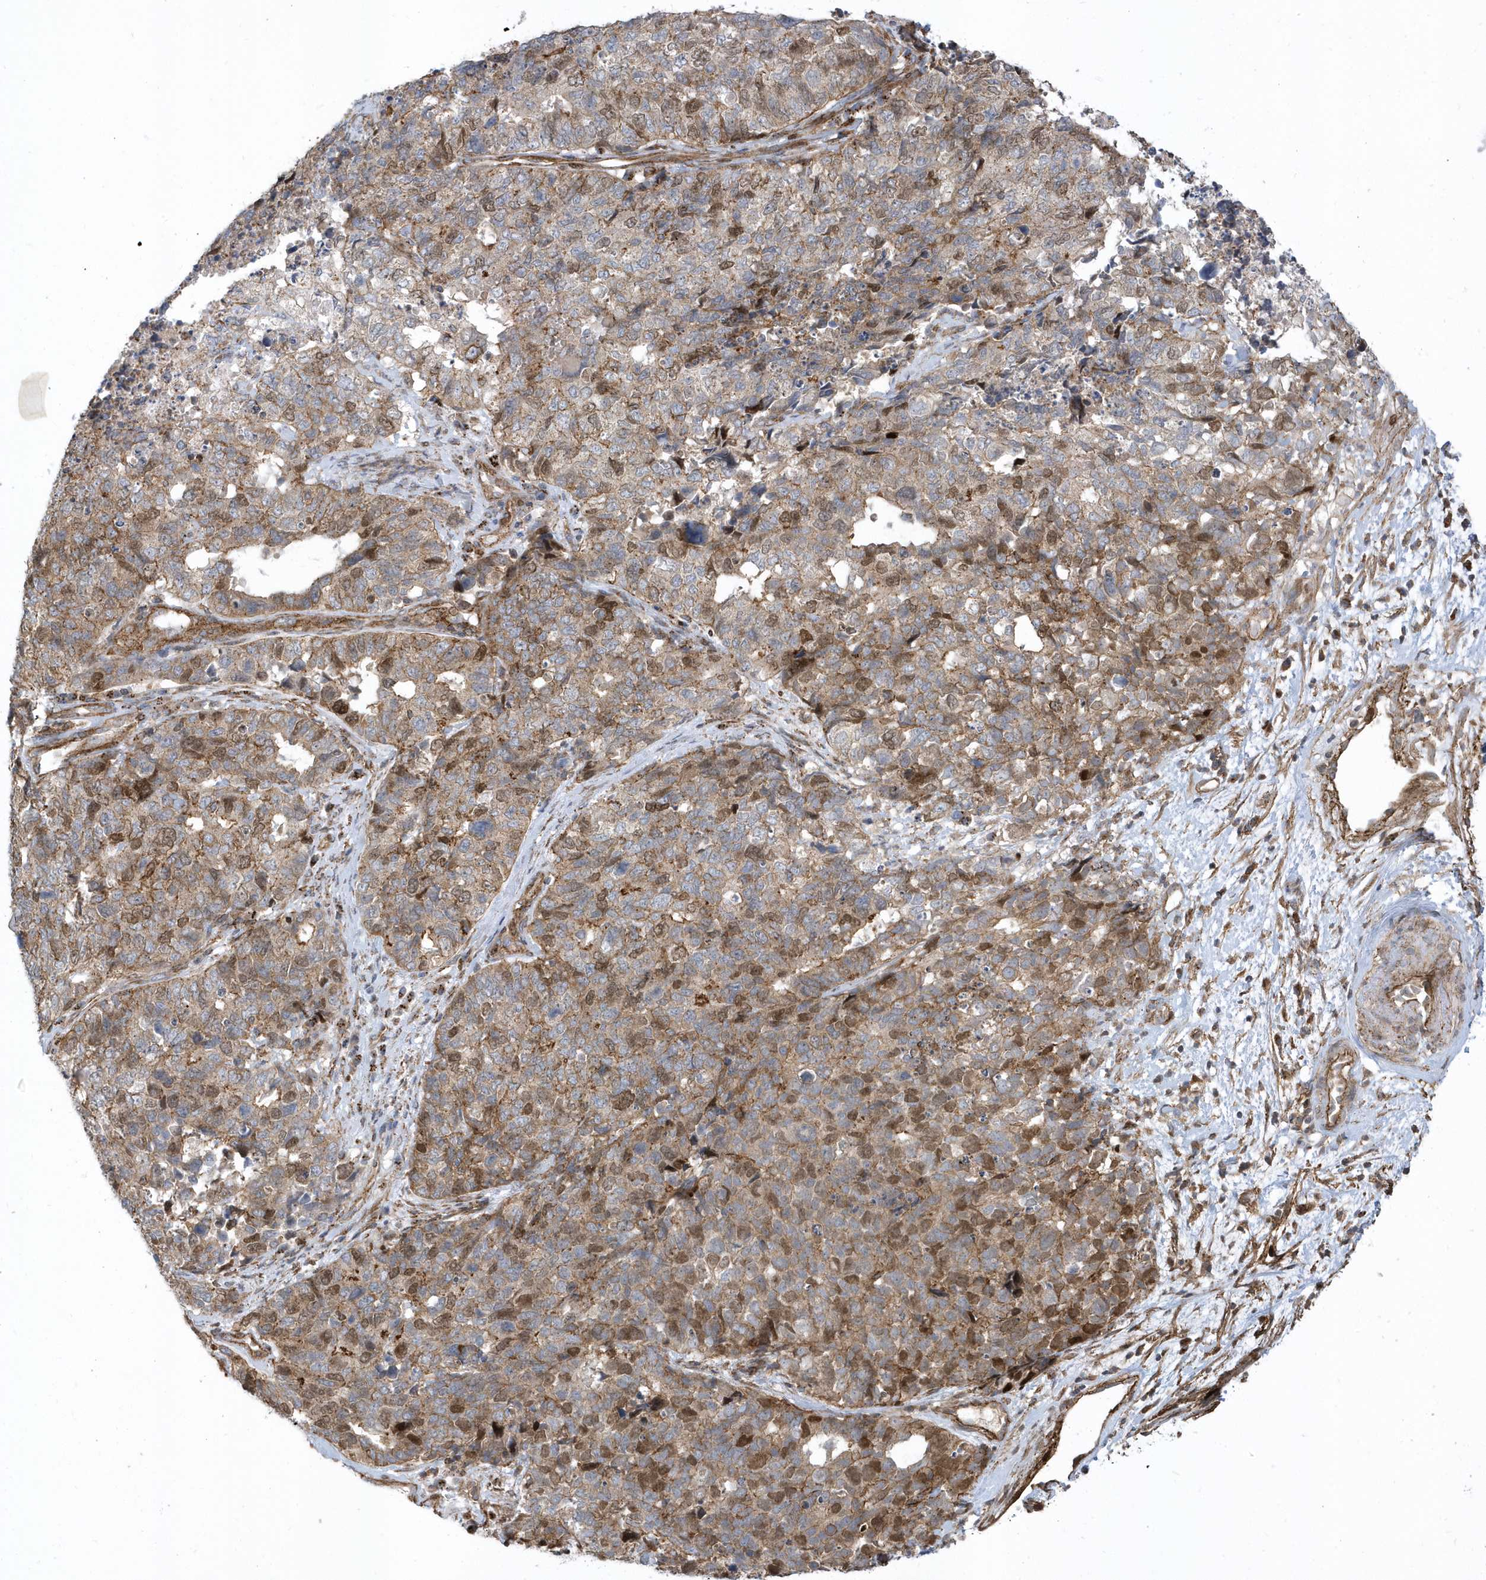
{"staining": {"intensity": "moderate", "quantity": ">75%", "location": "cytoplasmic/membranous,nuclear"}, "tissue": "cervical cancer", "cell_type": "Tumor cells", "image_type": "cancer", "snomed": [{"axis": "morphology", "description": "Squamous cell carcinoma, NOS"}, {"axis": "topography", "description": "Cervix"}], "caption": "Approximately >75% of tumor cells in cervical cancer (squamous cell carcinoma) show moderate cytoplasmic/membranous and nuclear protein staining as visualized by brown immunohistochemical staining.", "gene": "HRH4", "patient": {"sex": "female", "age": 63}}